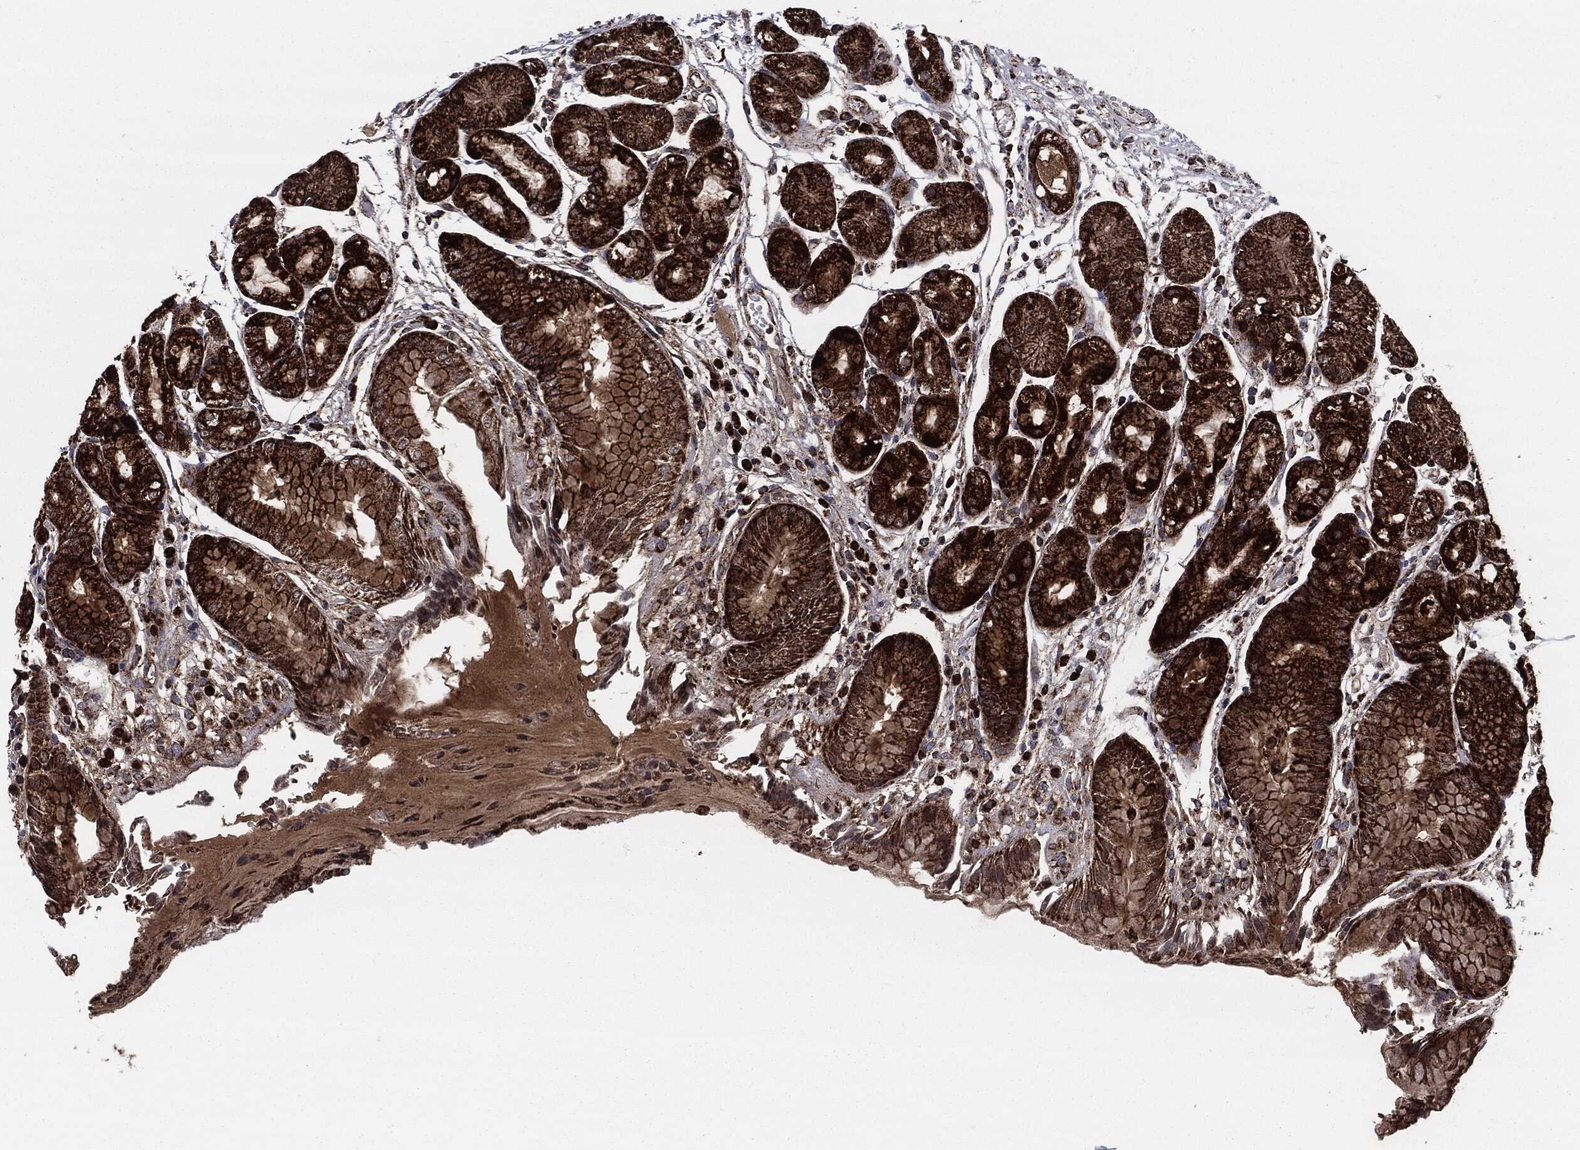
{"staining": {"intensity": "strong", "quantity": "25%-75%", "location": "cytoplasmic/membranous"}, "tissue": "stomach", "cell_type": "Glandular cells", "image_type": "normal", "snomed": [{"axis": "morphology", "description": "Normal tissue, NOS"}, {"axis": "topography", "description": "Stomach, upper"}], "caption": "Immunohistochemistry of unremarkable stomach demonstrates high levels of strong cytoplasmic/membranous staining in approximately 25%-75% of glandular cells. (DAB = brown stain, brightfield microscopy at high magnification).", "gene": "FH", "patient": {"sex": "male", "age": 72}}